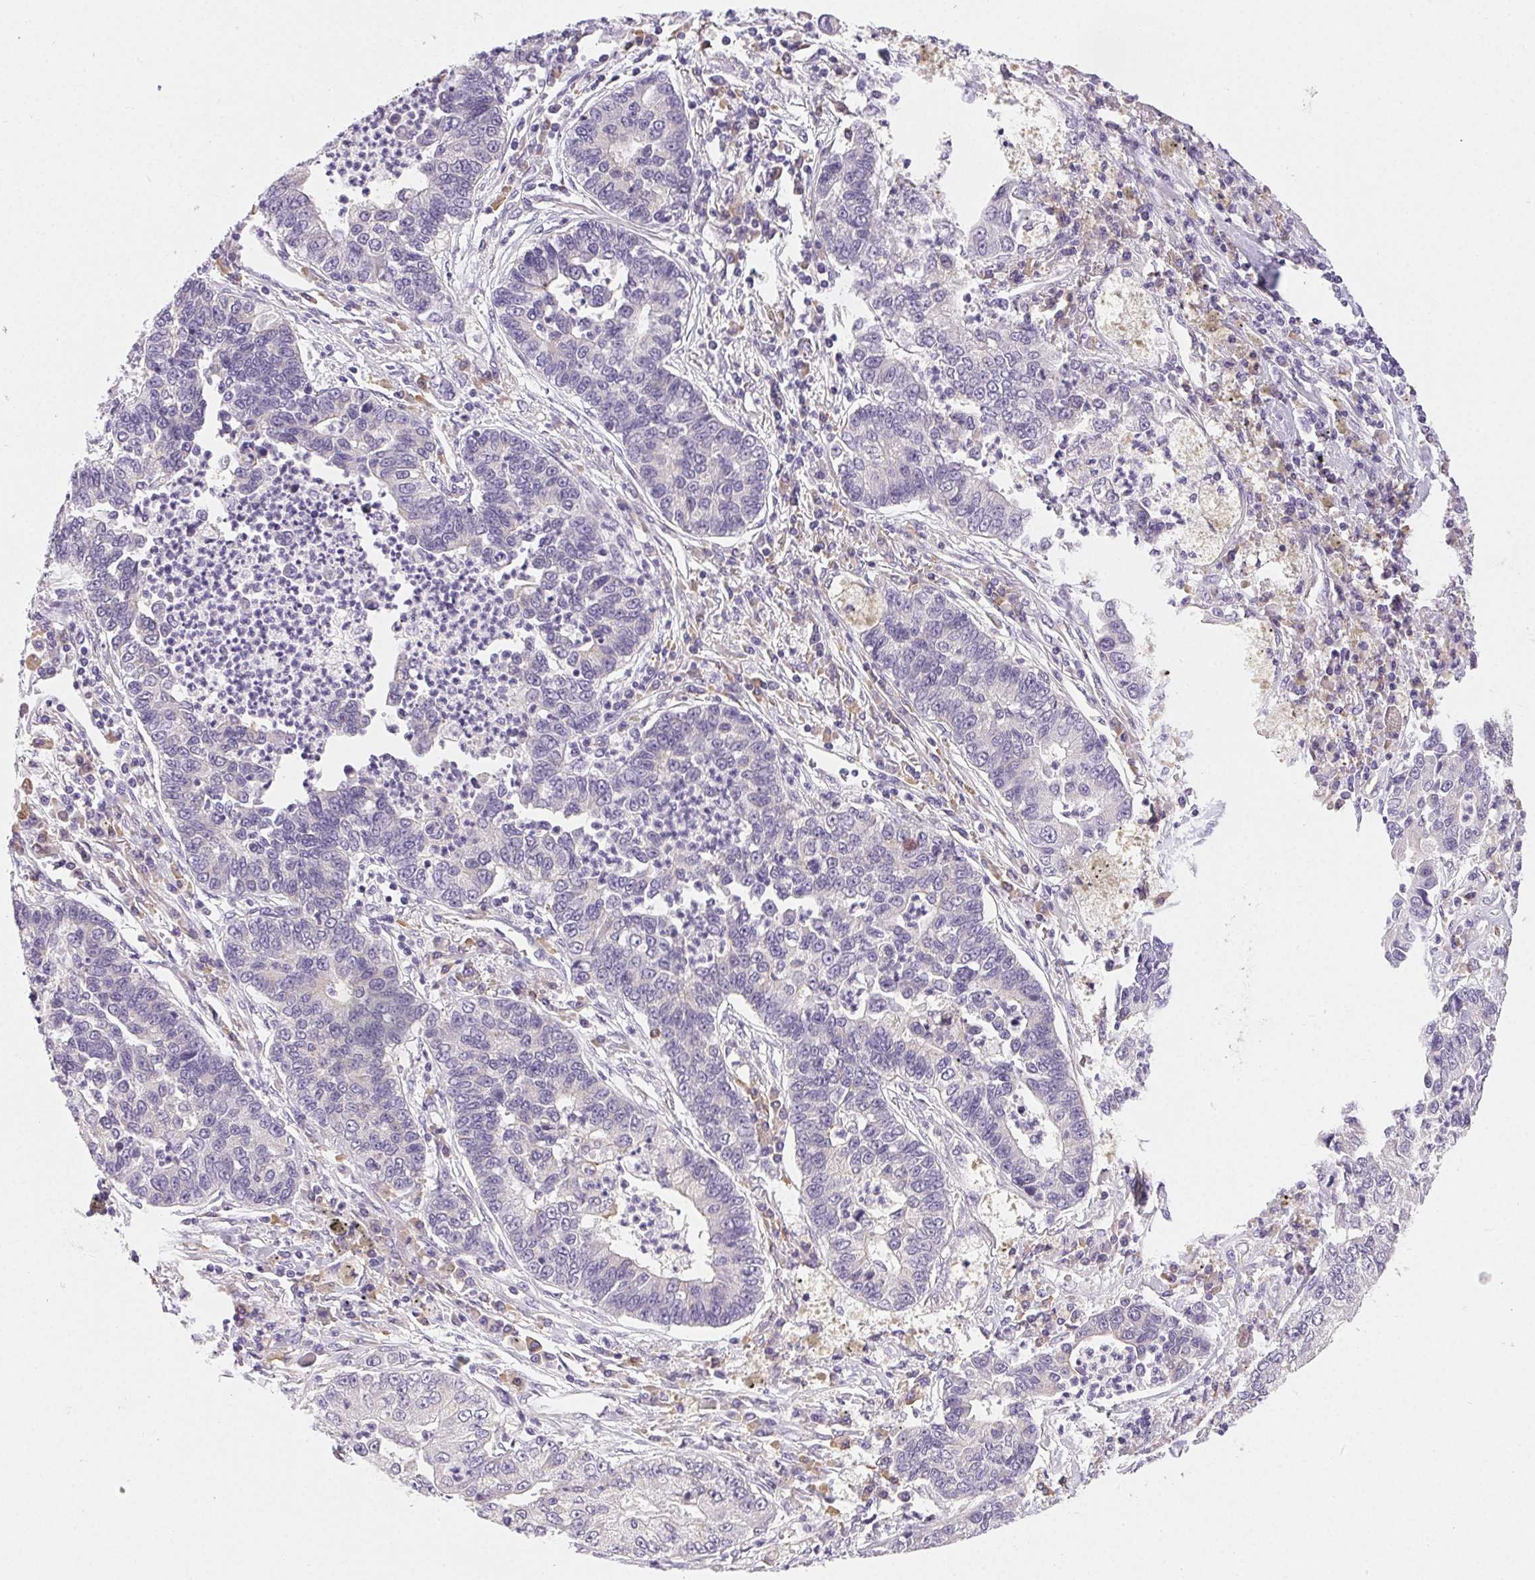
{"staining": {"intensity": "negative", "quantity": "none", "location": "none"}, "tissue": "lung cancer", "cell_type": "Tumor cells", "image_type": "cancer", "snomed": [{"axis": "morphology", "description": "Adenocarcinoma, NOS"}, {"axis": "topography", "description": "Lung"}], "caption": "Immunohistochemical staining of human adenocarcinoma (lung) shows no significant positivity in tumor cells.", "gene": "CSN1S1", "patient": {"sex": "female", "age": 57}}